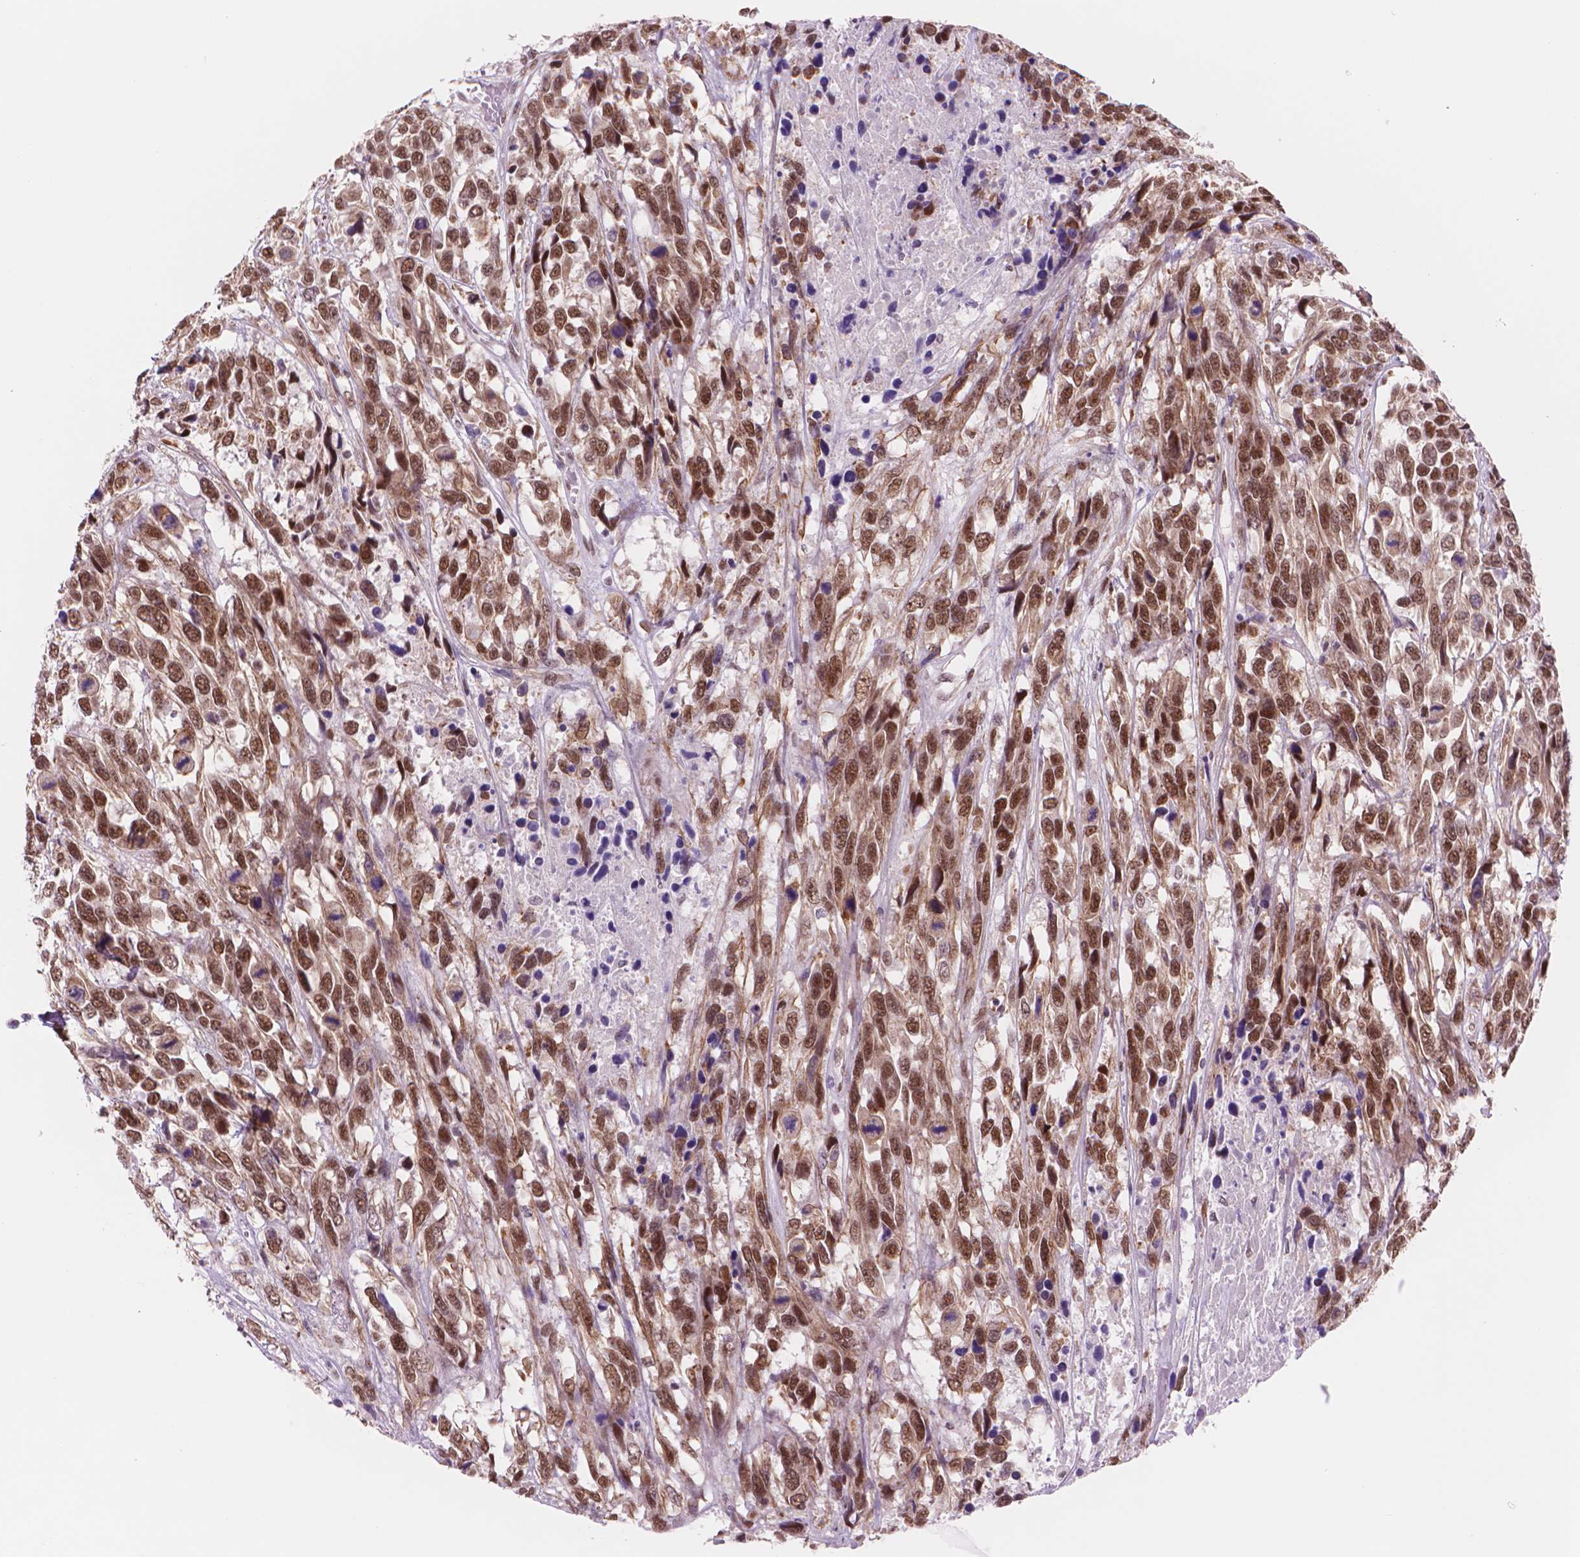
{"staining": {"intensity": "strong", "quantity": ">75%", "location": "nuclear"}, "tissue": "urothelial cancer", "cell_type": "Tumor cells", "image_type": "cancer", "snomed": [{"axis": "morphology", "description": "Urothelial carcinoma, High grade"}, {"axis": "topography", "description": "Urinary bladder"}], "caption": "IHC of human high-grade urothelial carcinoma demonstrates high levels of strong nuclear staining in approximately >75% of tumor cells.", "gene": "POLR3D", "patient": {"sex": "female", "age": 70}}